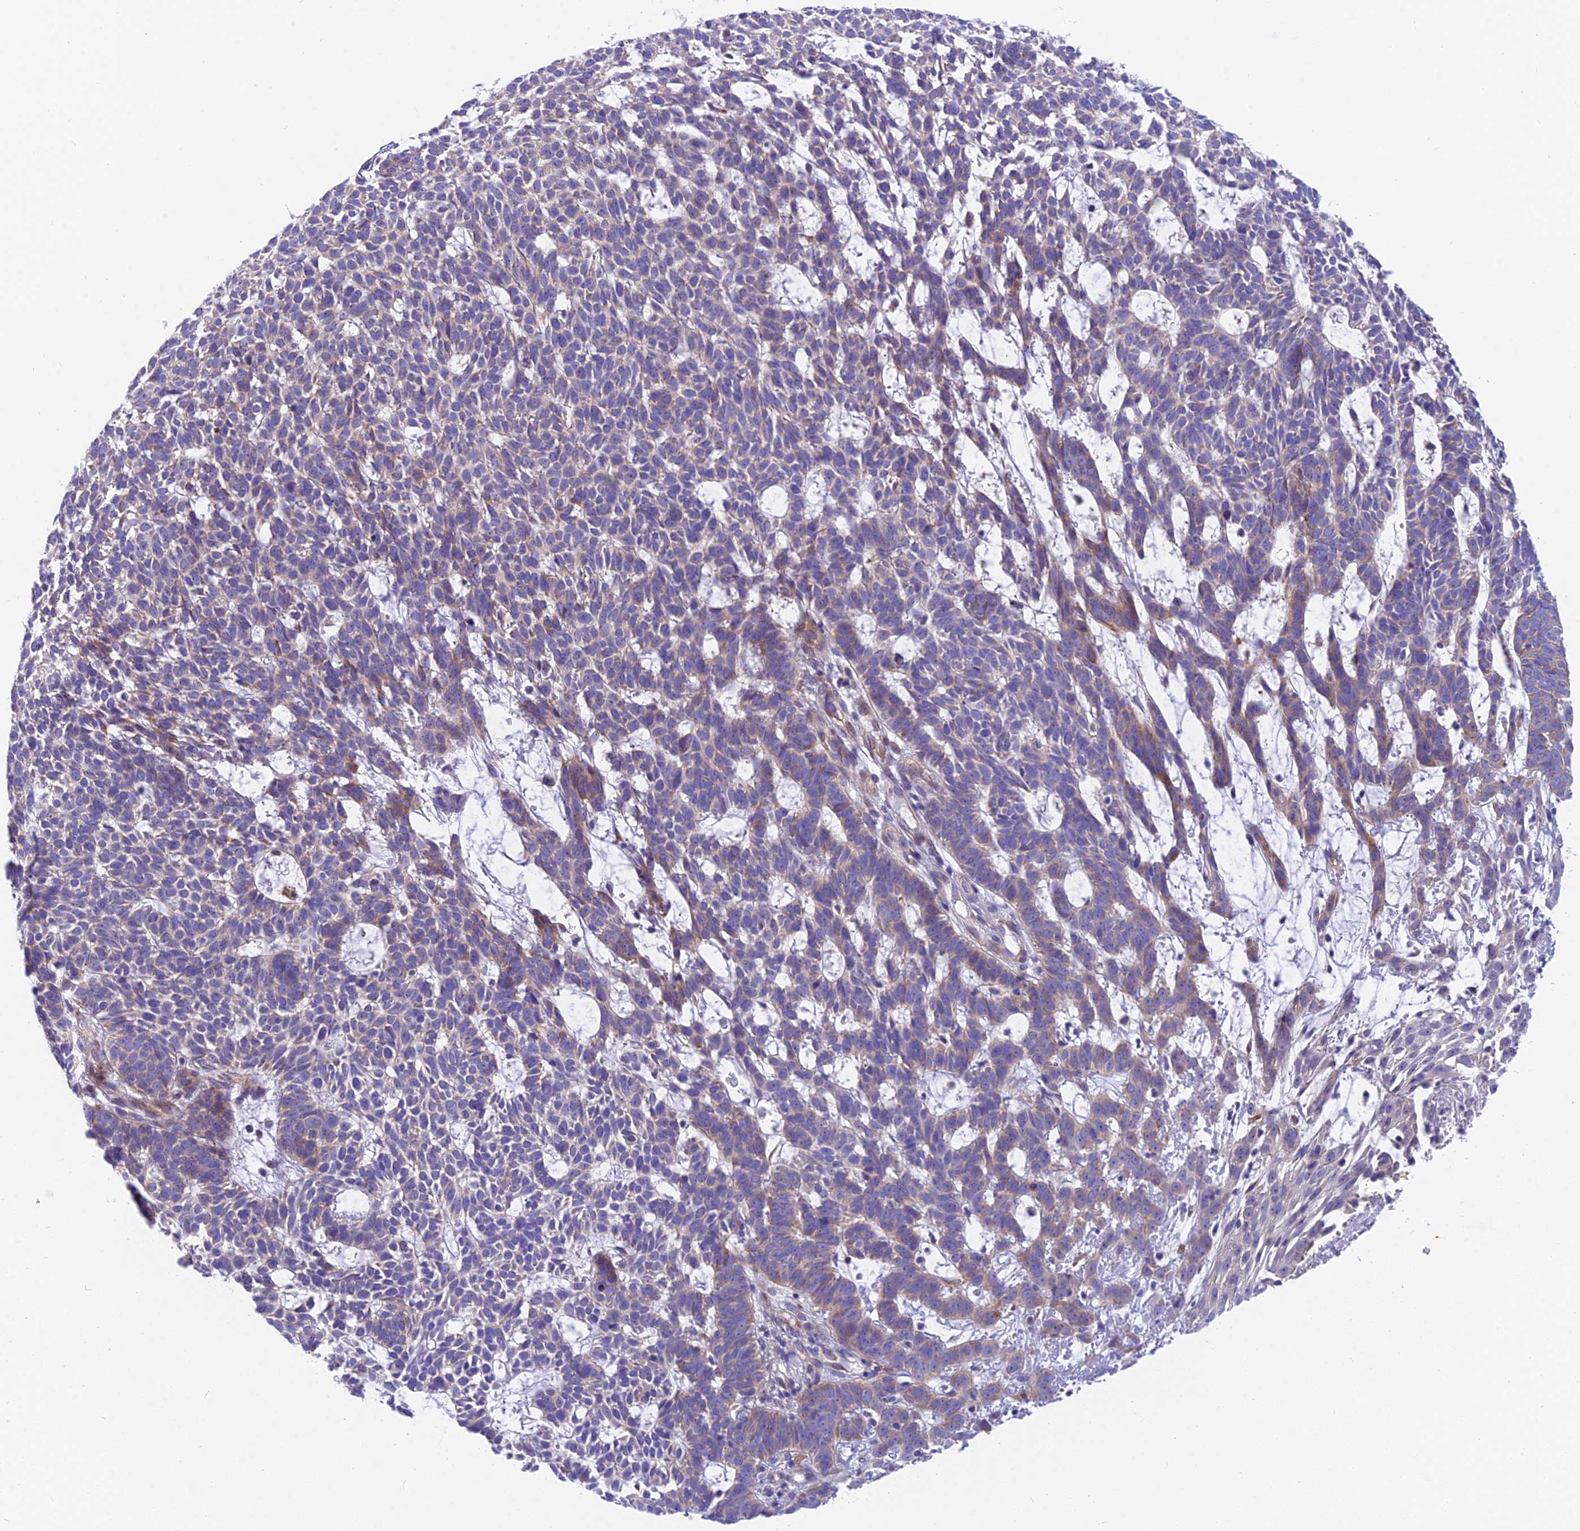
{"staining": {"intensity": "moderate", "quantity": "<25%", "location": "cytoplasmic/membranous"}, "tissue": "skin cancer", "cell_type": "Tumor cells", "image_type": "cancer", "snomed": [{"axis": "morphology", "description": "Basal cell carcinoma"}, {"axis": "topography", "description": "Skin"}], "caption": "Immunohistochemistry (IHC) (DAB (3,3'-diaminobenzidine)) staining of basal cell carcinoma (skin) displays moderate cytoplasmic/membranous protein expression in about <25% of tumor cells.", "gene": "MVB12A", "patient": {"sex": "female", "age": 78}}